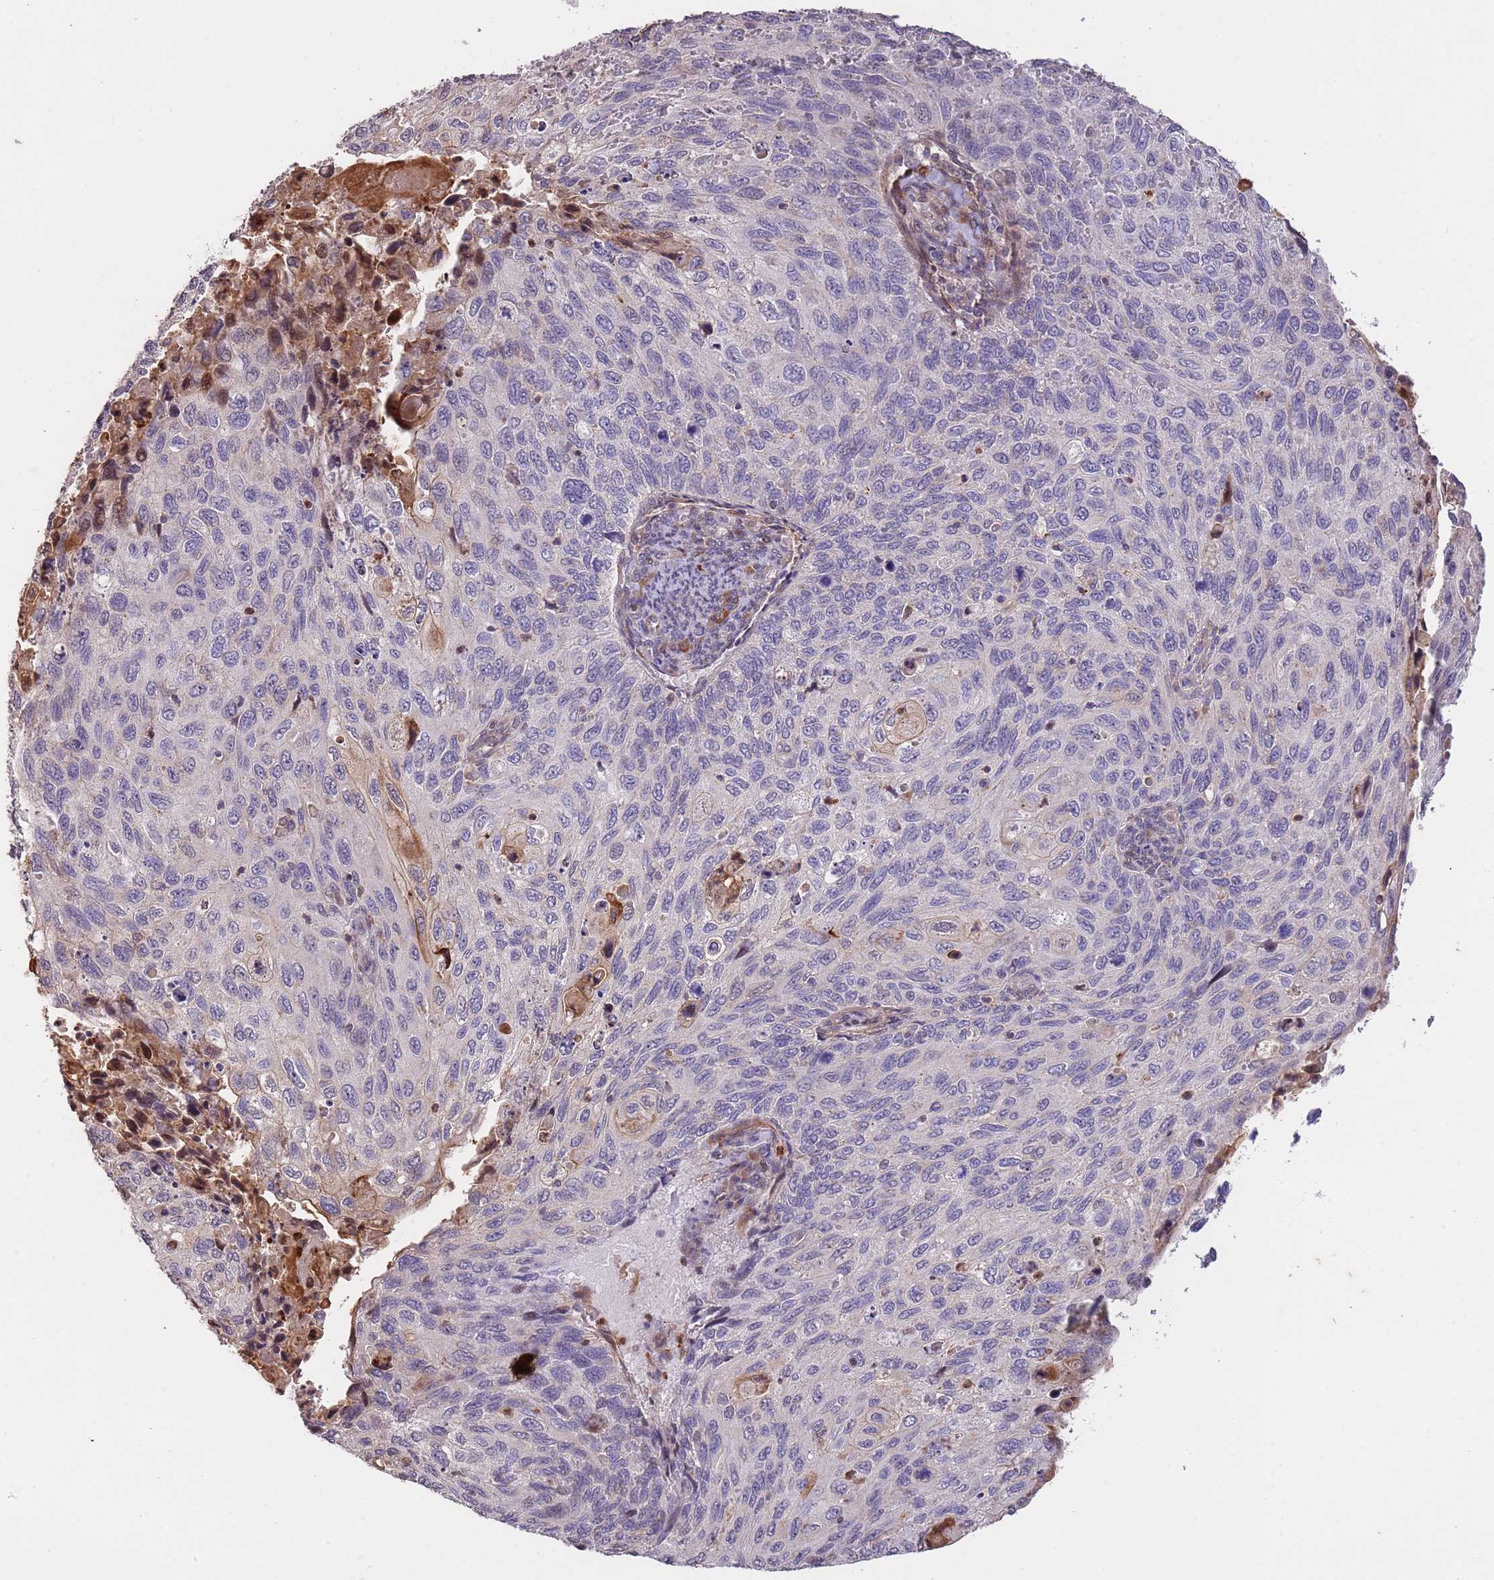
{"staining": {"intensity": "negative", "quantity": "none", "location": "none"}, "tissue": "cervical cancer", "cell_type": "Tumor cells", "image_type": "cancer", "snomed": [{"axis": "morphology", "description": "Squamous cell carcinoma, NOS"}, {"axis": "topography", "description": "Cervix"}], "caption": "Histopathology image shows no protein expression in tumor cells of cervical cancer (squamous cell carcinoma) tissue. Nuclei are stained in blue.", "gene": "SLC16A4", "patient": {"sex": "female", "age": 70}}